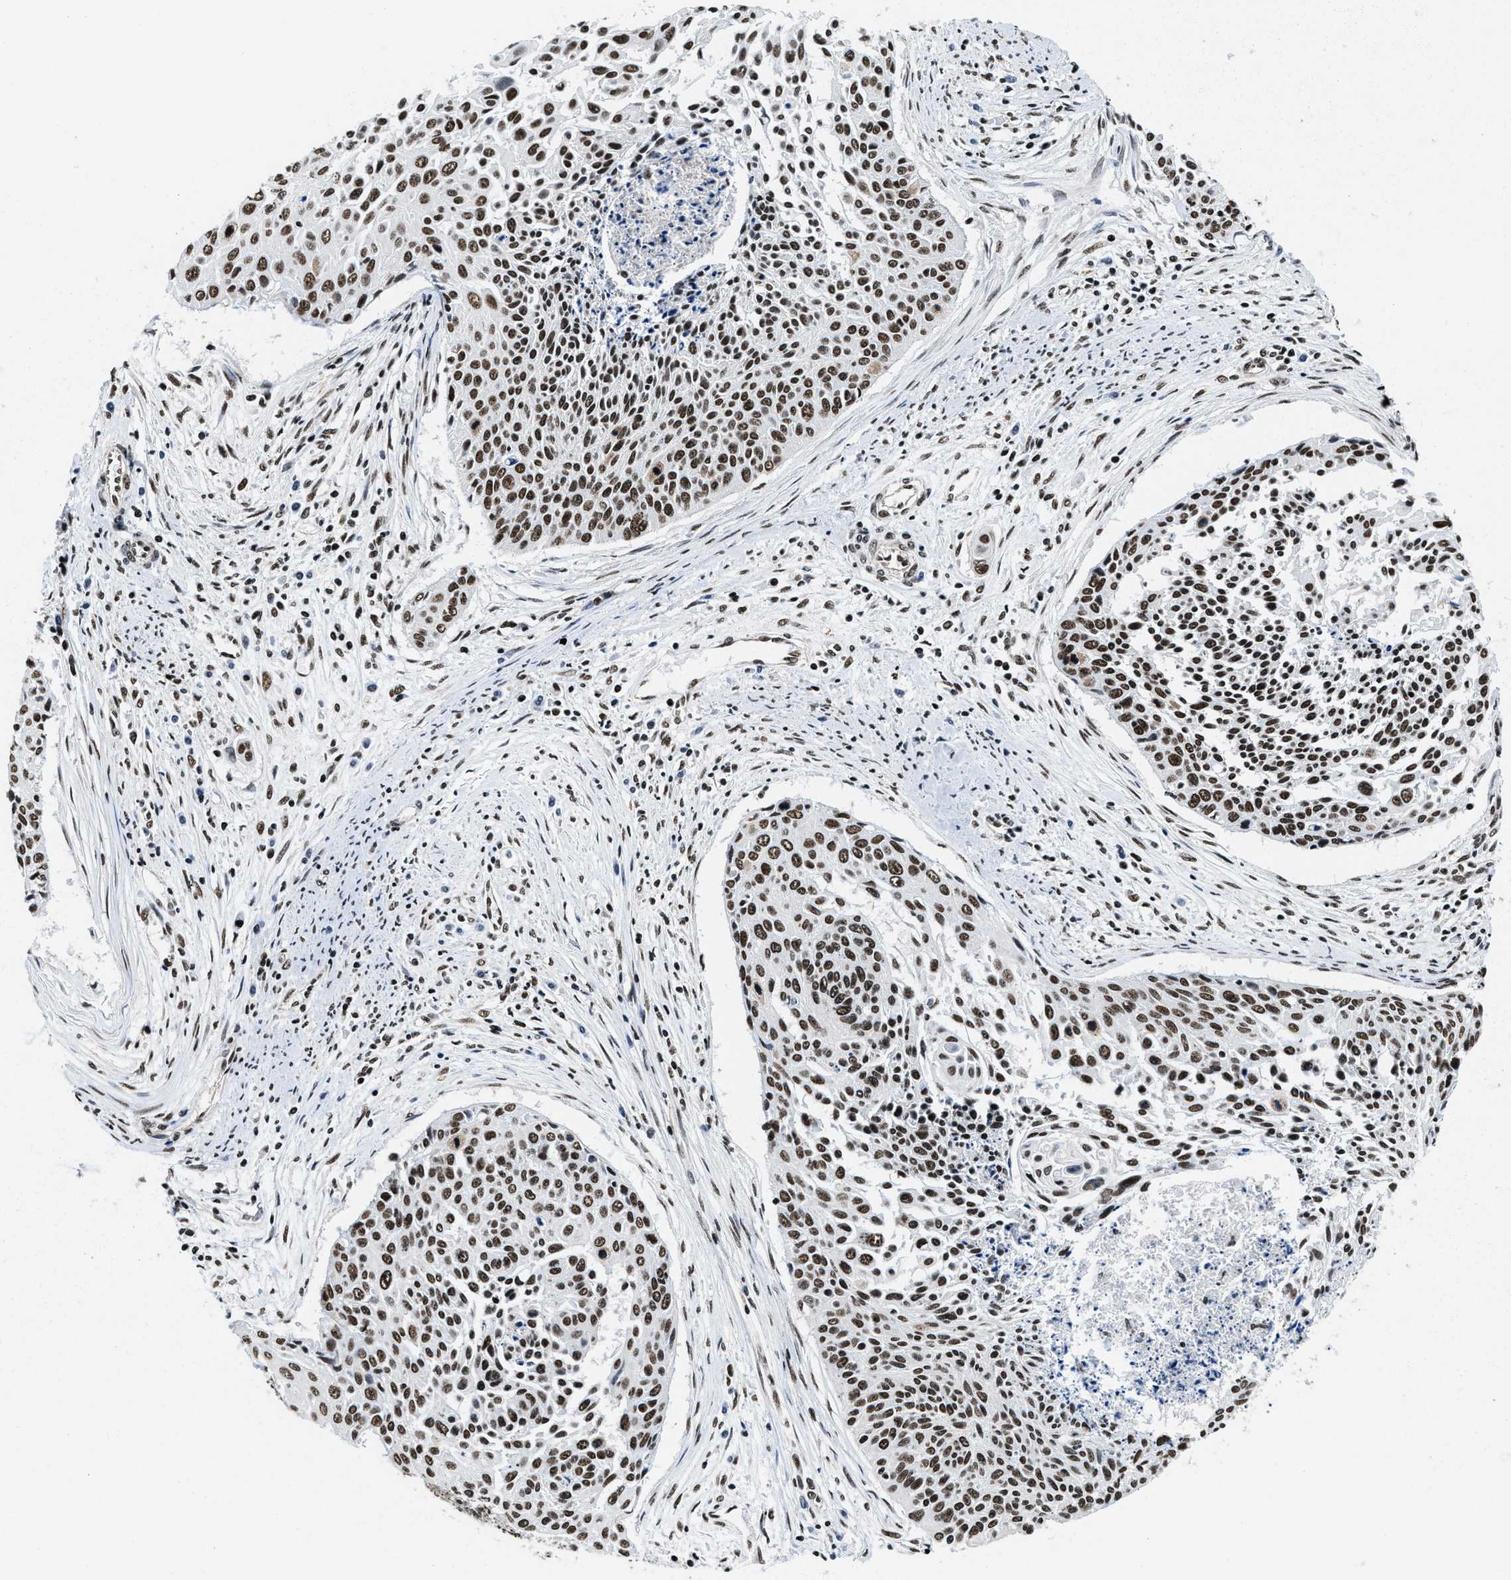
{"staining": {"intensity": "strong", "quantity": ">75%", "location": "nuclear"}, "tissue": "cervical cancer", "cell_type": "Tumor cells", "image_type": "cancer", "snomed": [{"axis": "morphology", "description": "Squamous cell carcinoma, NOS"}, {"axis": "topography", "description": "Cervix"}], "caption": "Immunohistochemistry (IHC) staining of cervical cancer (squamous cell carcinoma), which reveals high levels of strong nuclear expression in approximately >75% of tumor cells indicating strong nuclear protein expression. The staining was performed using DAB (3,3'-diaminobenzidine) (brown) for protein detection and nuclei were counterstained in hematoxylin (blue).", "gene": "SAFB", "patient": {"sex": "female", "age": 55}}